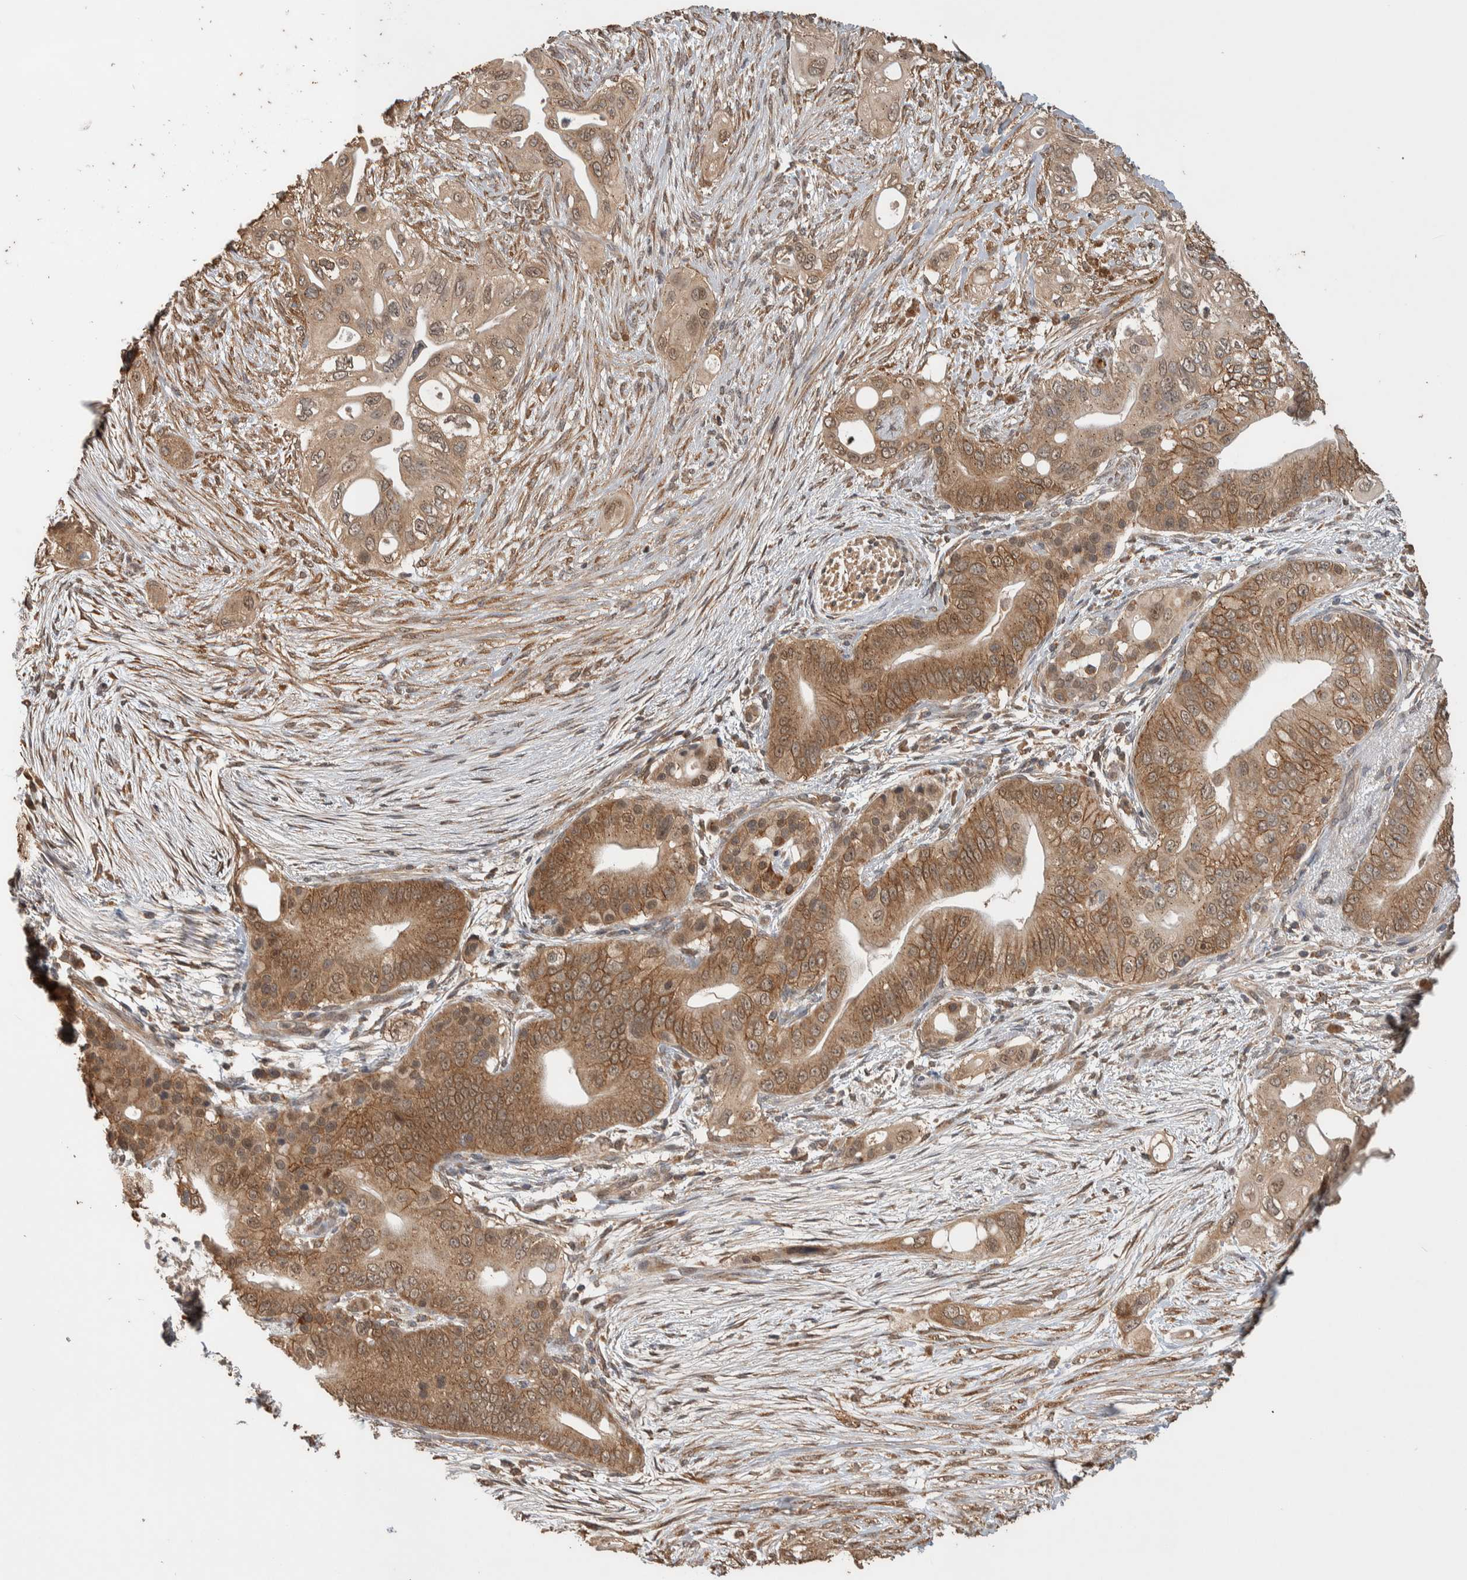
{"staining": {"intensity": "moderate", "quantity": ">75%", "location": "cytoplasmic/membranous,nuclear"}, "tissue": "pancreatic cancer", "cell_type": "Tumor cells", "image_type": "cancer", "snomed": [{"axis": "morphology", "description": "Adenocarcinoma, NOS"}, {"axis": "topography", "description": "Pancreas"}], "caption": "There is medium levels of moderate cytoplasmic/membranous and nuclear positivity in tumor cells of adenocarcinoma (pancreatic), as demonstrated by immunohistochemical staining (brown color).", "gene": "DVL2", "patient": {"sex": "male", "age": 53}}